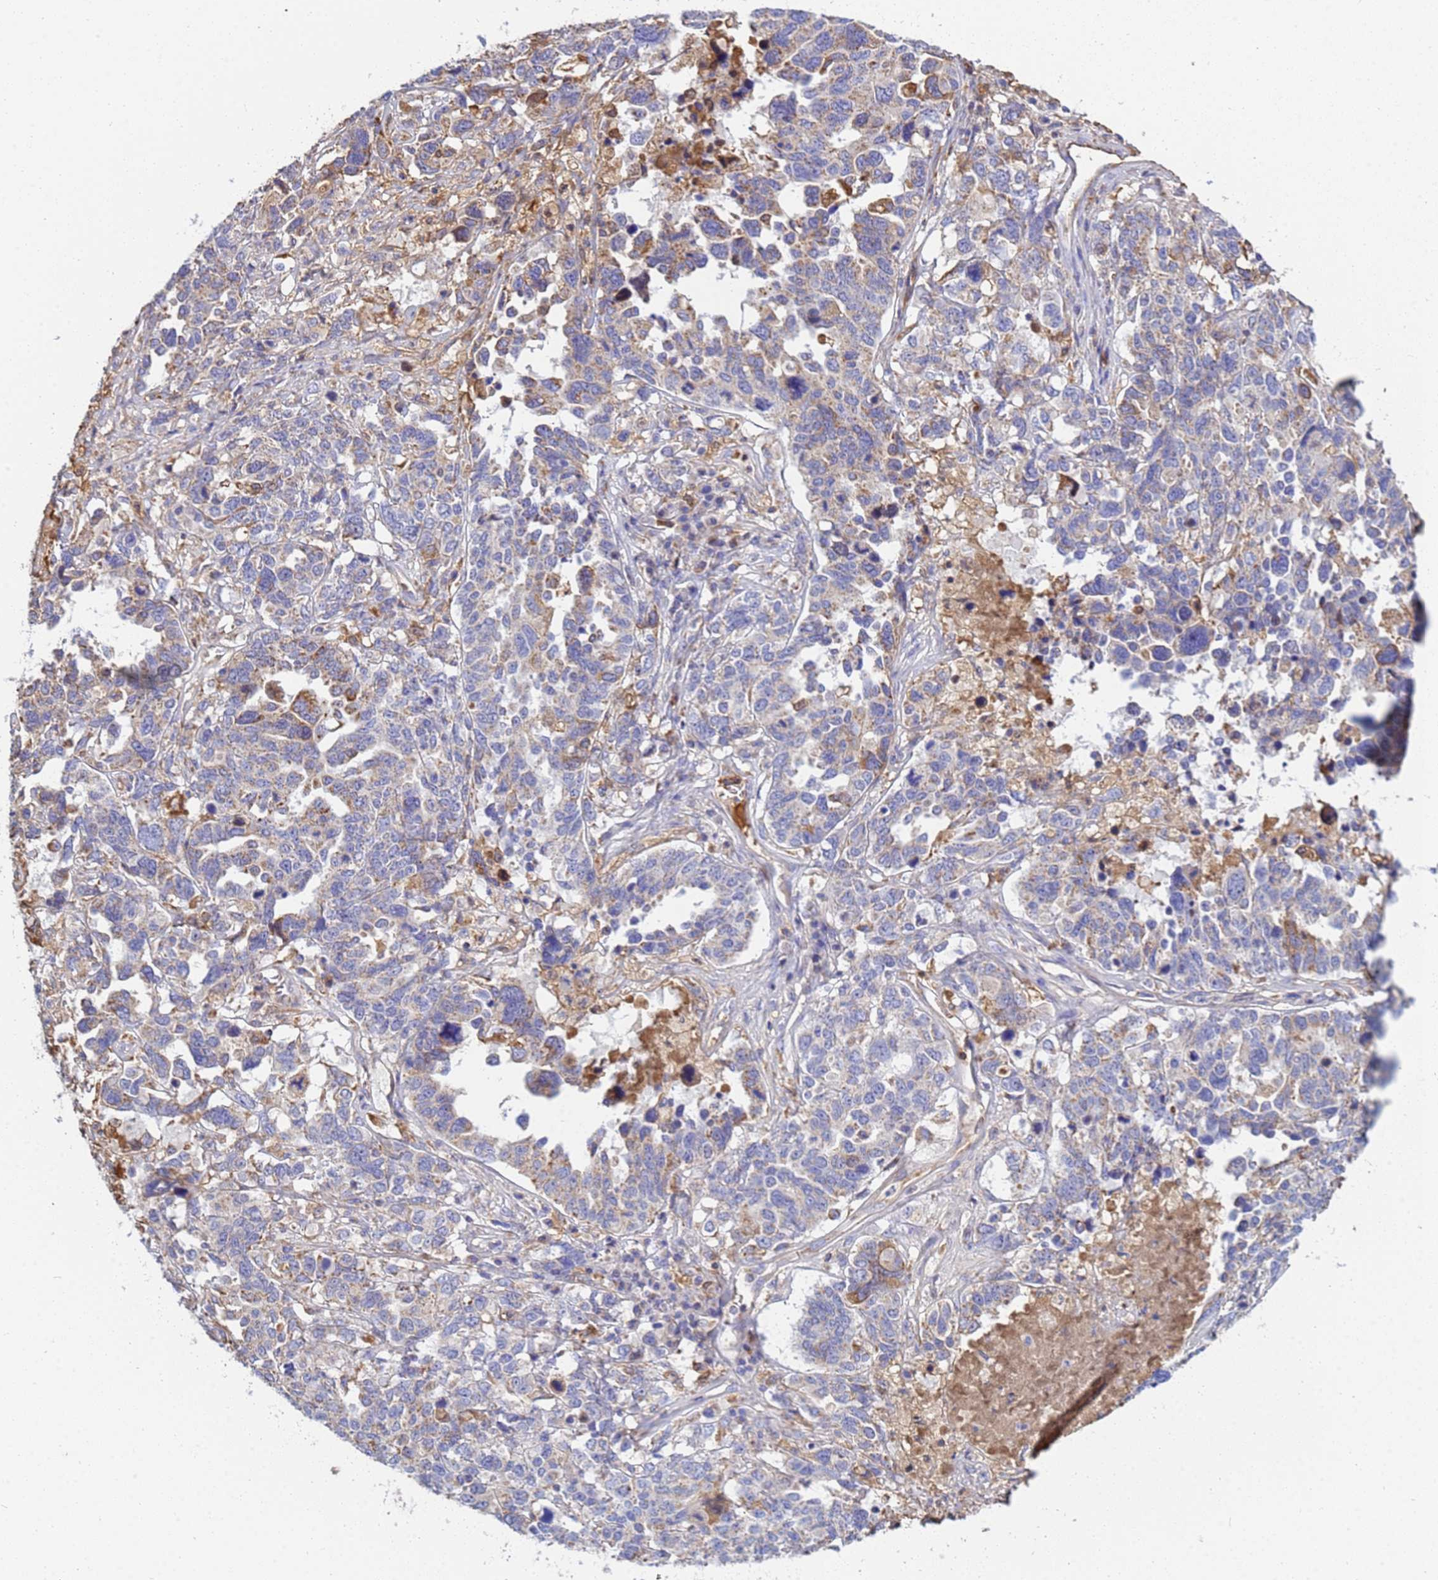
{"staining": {"intensity": "moderate", "quantity": "25%-75%", "location": "cytoplasmic/membranous"}, "tissue": "ovarian cancer", "cell_type": "Tumor cells", "image_type": "cancer", "snomed": [{"axis": "morphology", "description": "Carcinoma, endometroid"}, {"axis": "topography", "description": "Ovary"}], "caption": "Tumor cells show medium levels of moderate cytoplasmic/membranous expression in approximately 25%-75% of cells in ovarian cancer (endometroid carcinoma). The protein is stained brown, and the nuclei are stained in blue (DAB (3,3'-diaminobenzidine) IHC with brightfield microscopy, high magnification).", "gene": "GLUD1", "patient": {"sex": "female", "age": 62}}